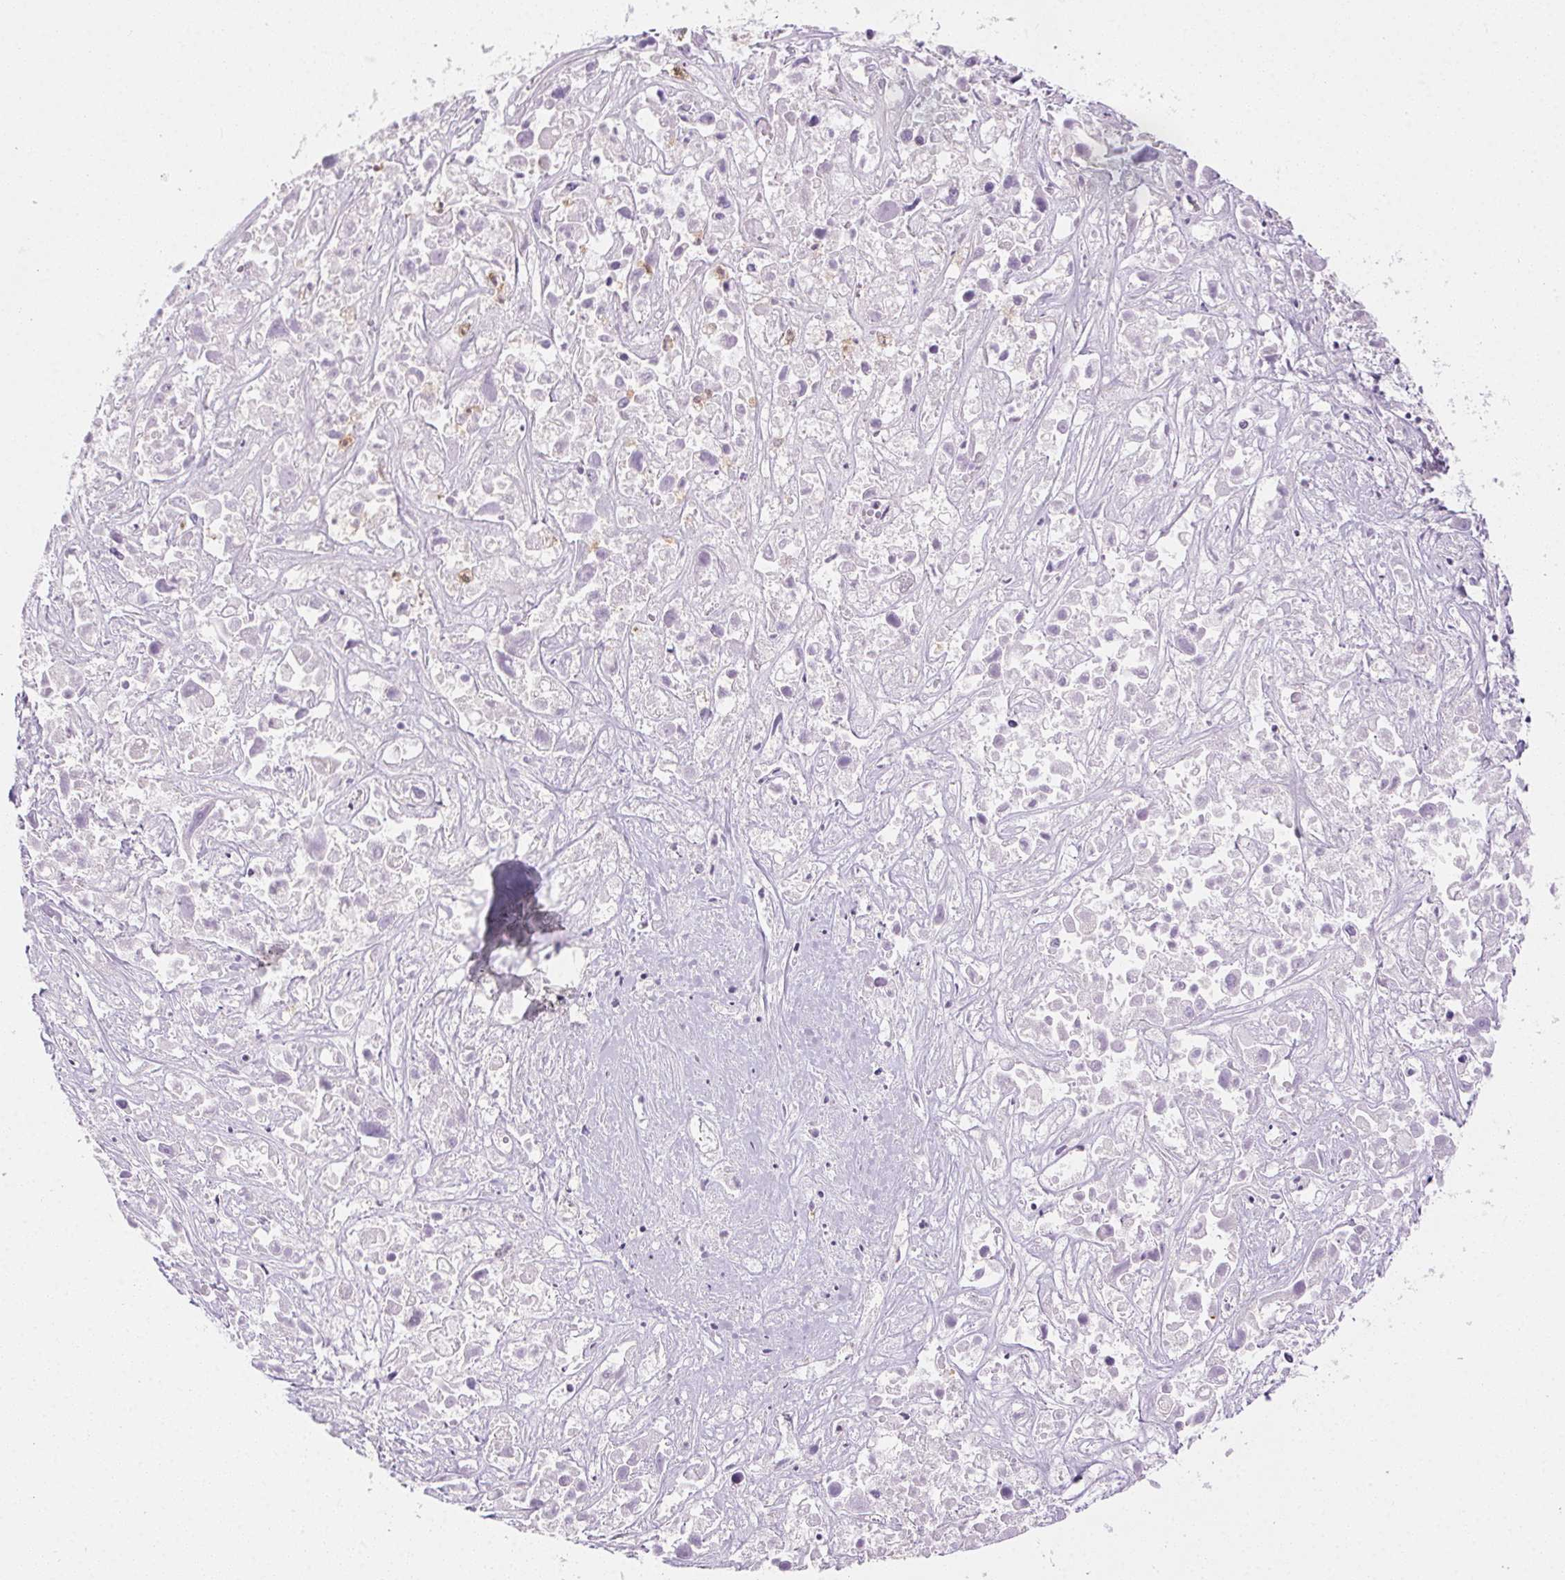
{"staining": {"intensity": "negative", "quantity": "none", "location": "none"}, "tissue": "liver cancer", "cell_type": "Tumor cells", "image_type": "cancer", "snomed": [{"axis": "morphology", "description": "Cholangiocarcinoma"}, {"axis": "topography", "description": "Liver"}], "caption": "A high-resolution photomicrograph shows immunohistochemistry (IHC) staining of liver cancer (cholangiocarcinoma), which demonstrates no significant expression in tumor cells.", "gene": "TMEM45A", "patient": {"sex": "male", "age": 81}}